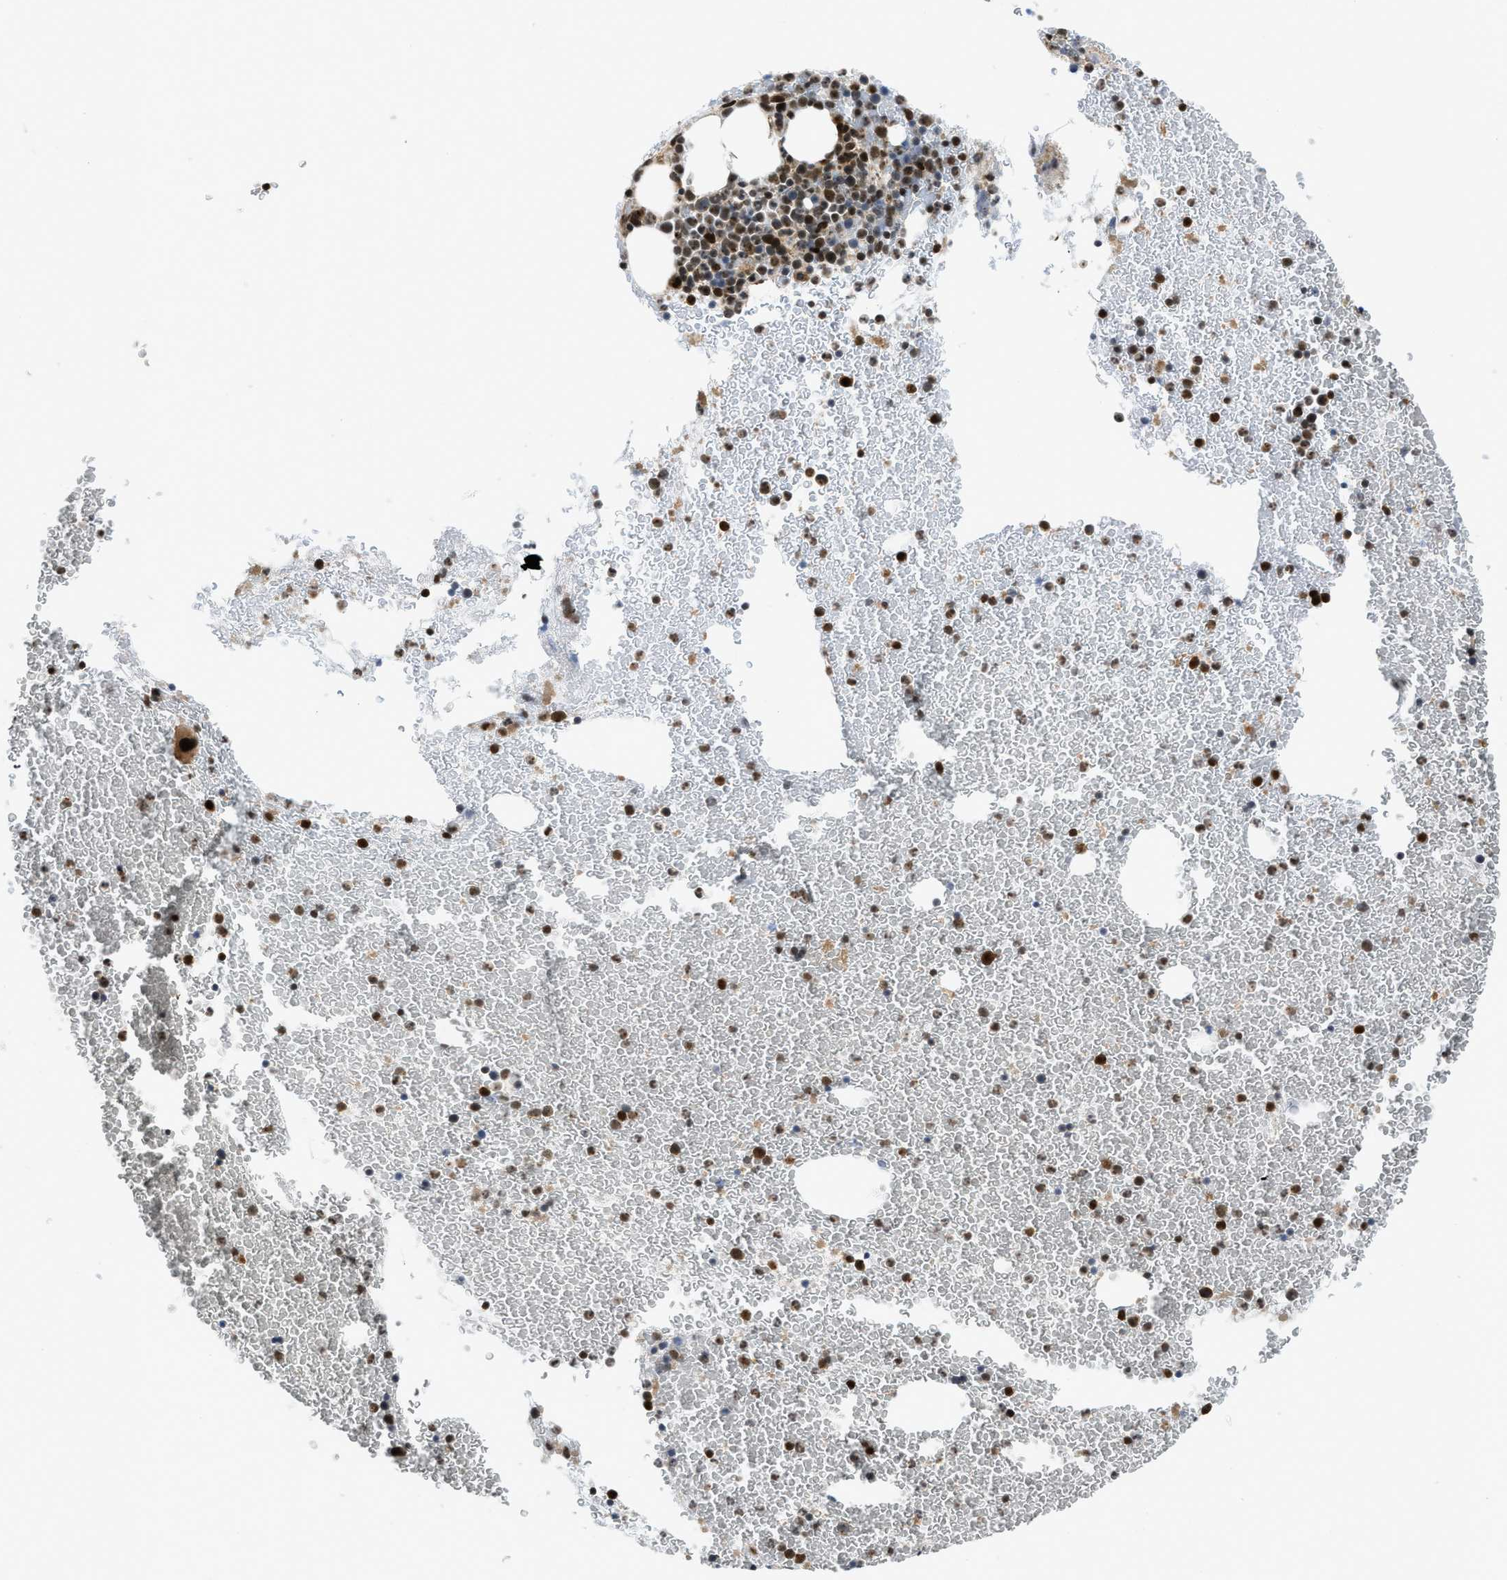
{"staining": {"intensity": "strong", "quantity": "25%-75%", "location": "nuclear"}, "tissue": "bone marrow", "cell_type": "Hematopoietic cells", "image_type": "normal", "snomed": [{"axis": "morphology", "description": "Normal tissue, NOS"}, {"axis": "morphology", "description": "Inflammation, NOS"}, {"axis": "topography", "description": "Bone marrow"}], "caption": "A histopathology image of bone marrow stained for a protein displays strong nuclear brown staining in hematopoietic cells. The staining was performed using DAB to visualize the protein expression in brown, while the nuclei were stained in blue with hematoxylin (Magnification: 20x).", "gene": "TACC1", "patient": {"sex": "male", "age": 47}}